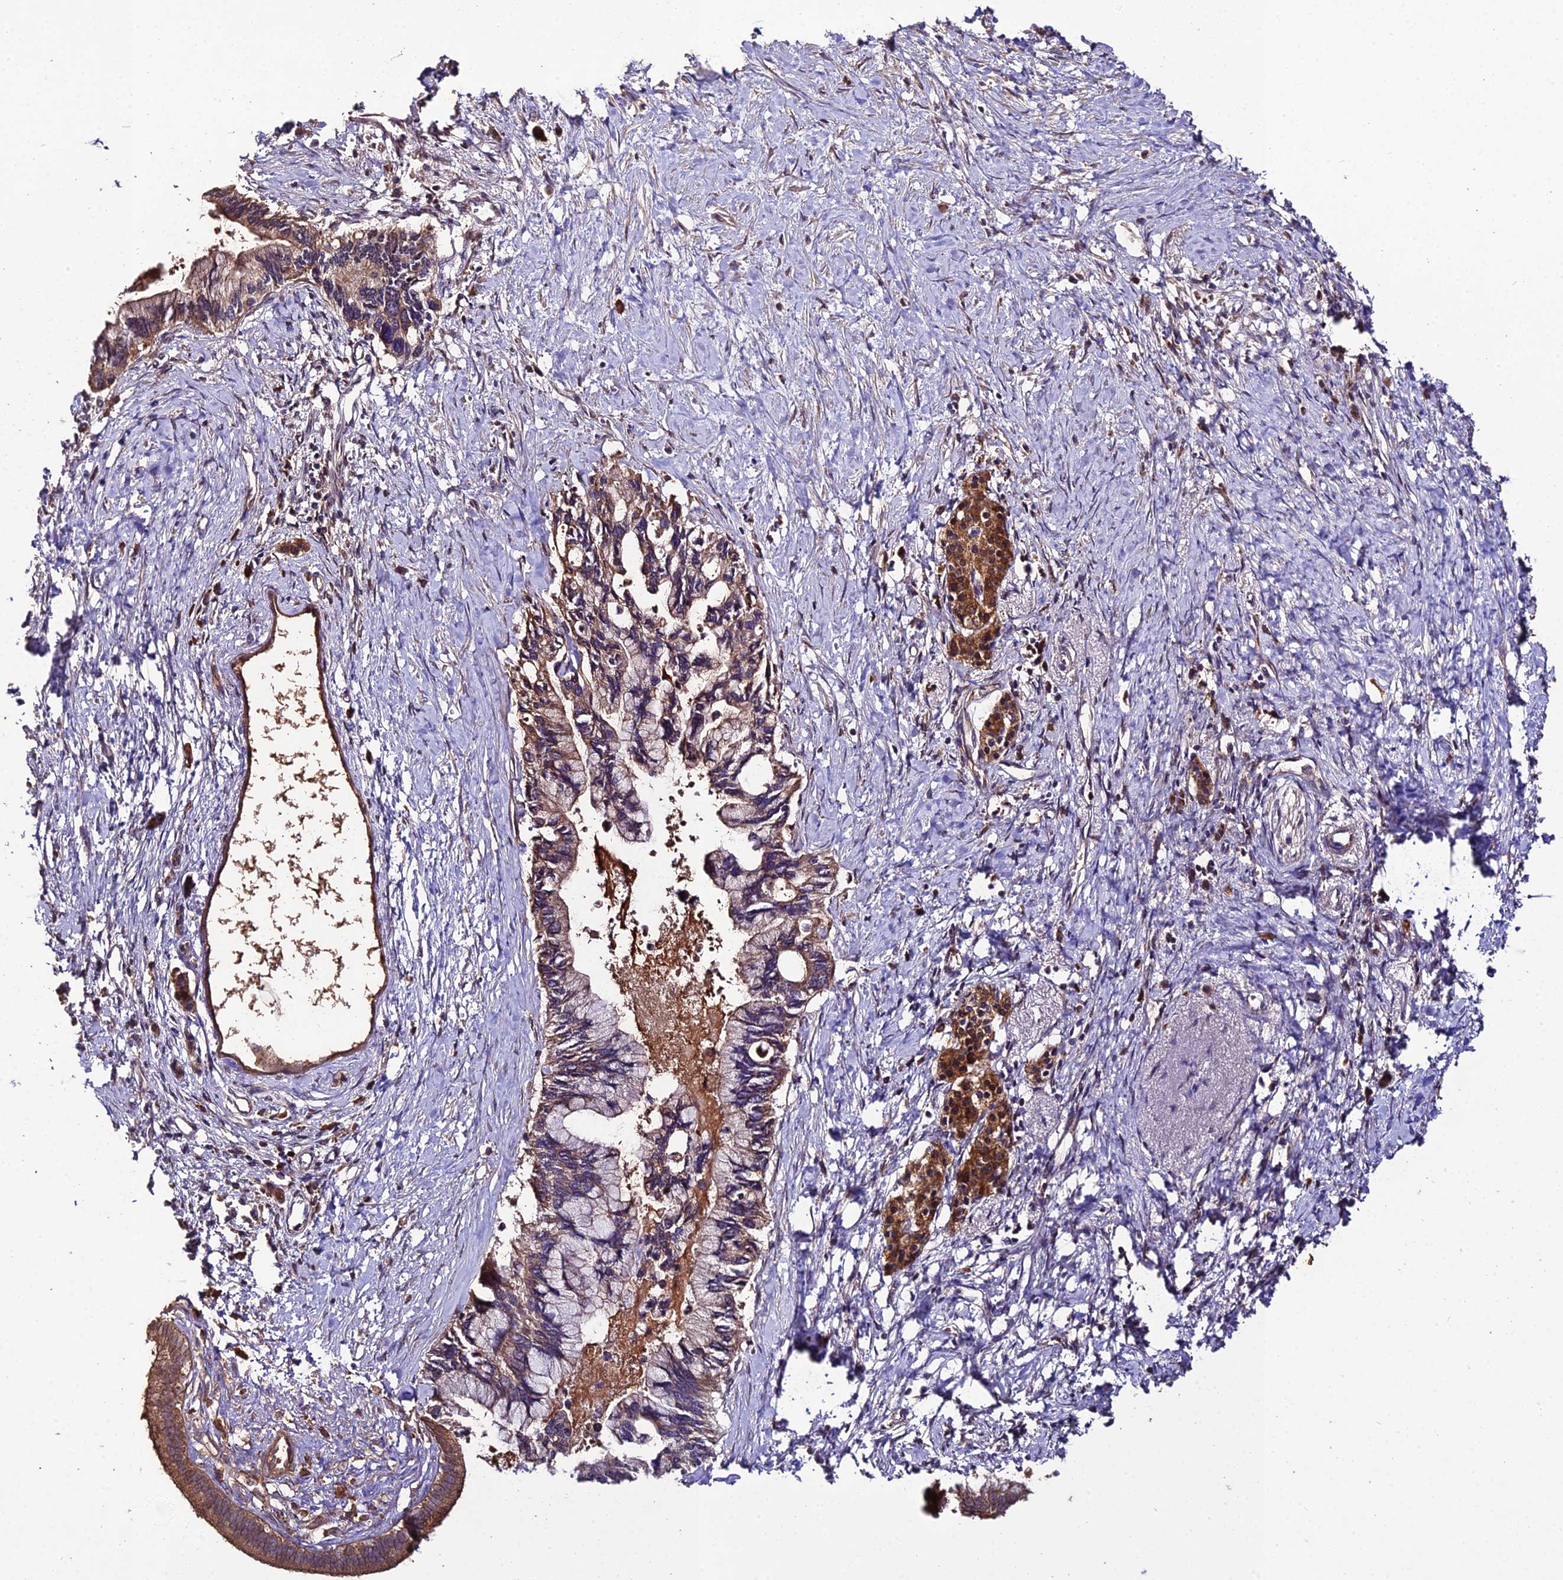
{"staining": {"intensity": "moderate", "quantity": "25%-75%", "location": "cytoplasmic/membranous"}, "tissue": "pancreatic cancer", "cell_type": "Tumor cells", "image_type": "cancer", "snomed": [{"axis": "morphology", "description": "Adenocarcinoma, NOS"}, {"axis": "topography", "description": "Pancreas"}], "caption": "This micrograph displays adenocarcinoma (pancreatic) stained with IHC to label a protein in brown. The cytoplasmic/membranous of tumor cells show moderate positivity for the protein. Nuclei are counter-stained blue.", "gene": "KCTD16", "patient": {"sex": "female", "age": 83}}